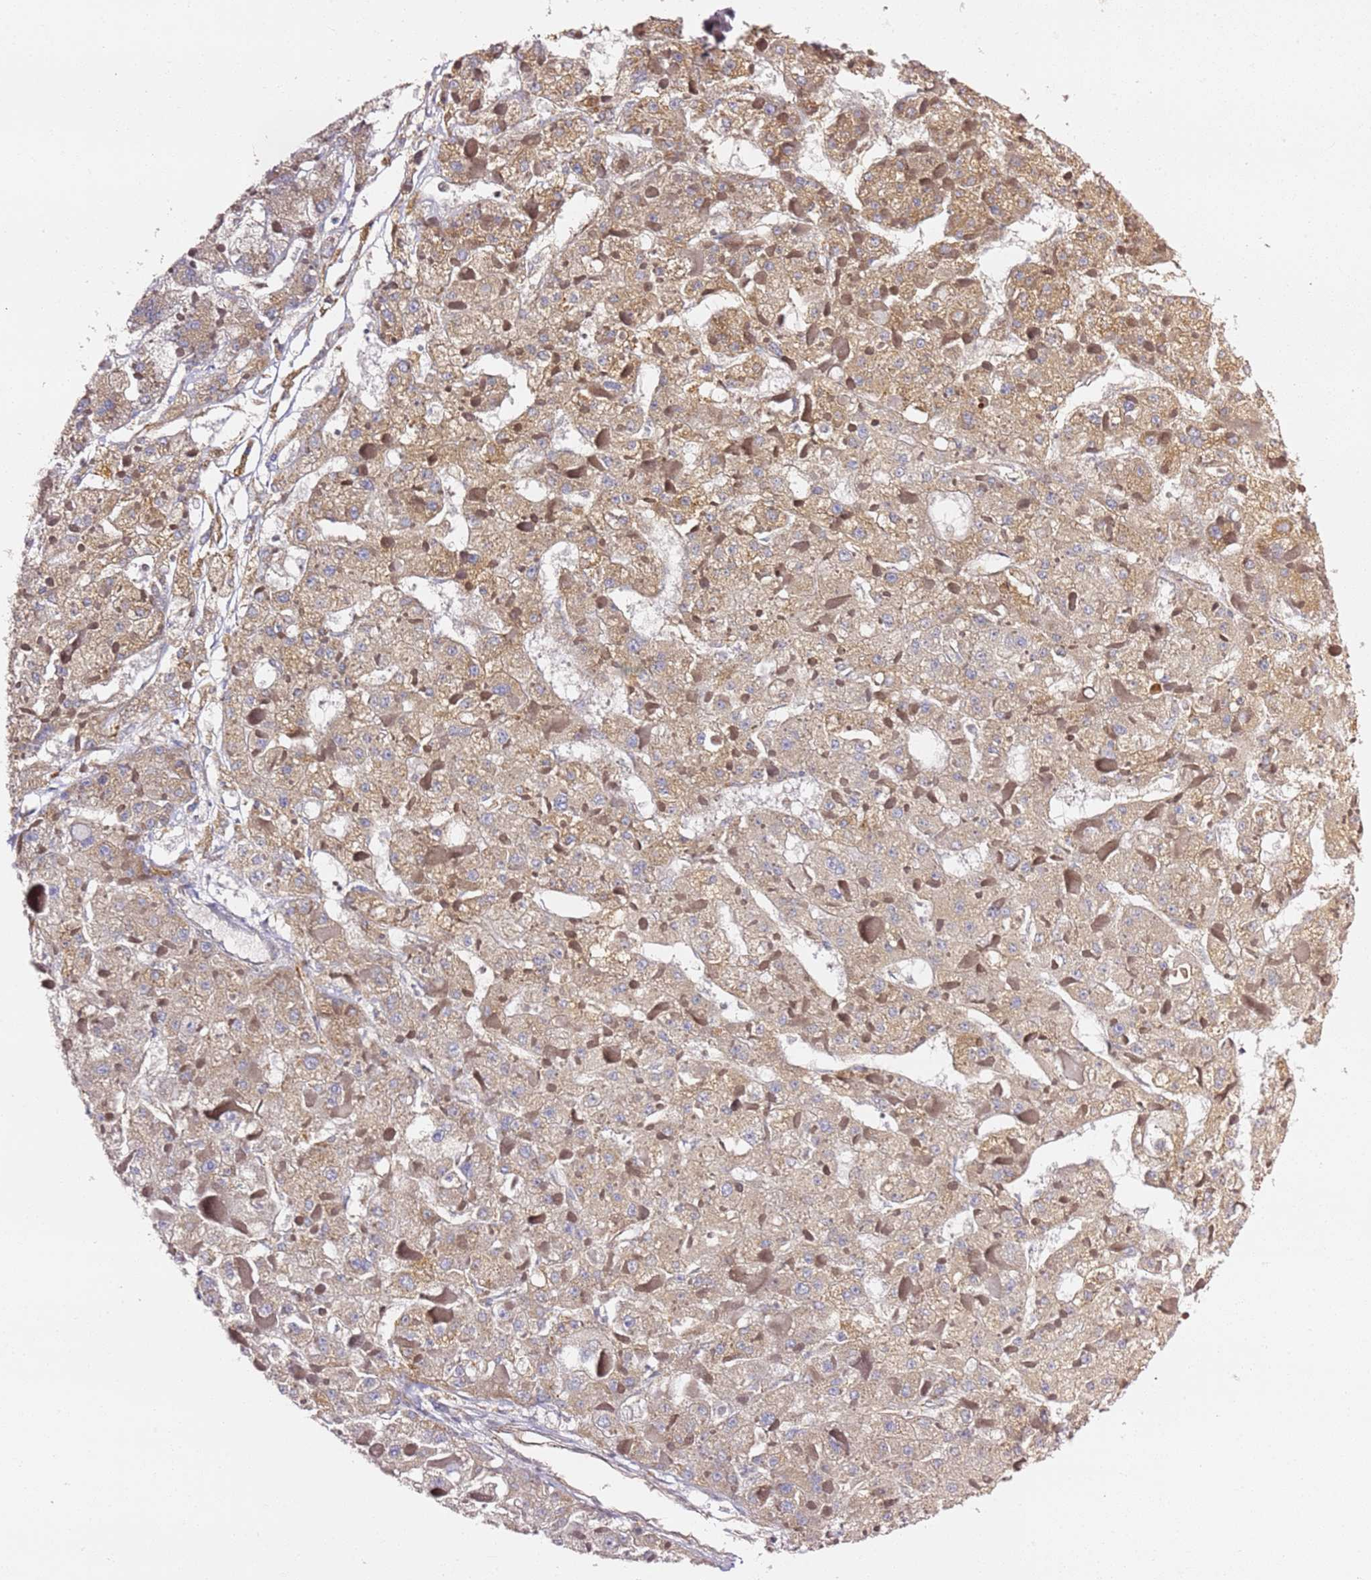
{"staining": {"intensity": "weak", "quantity": "<25%", "location": "cytoplasmic/membranous"}, "tissue": "liver cancer", "cell_type": "Tumor cells", "image_type": "cancer", "snomed": [{"axis": "morphology", "description": "Carcinoma, Hepatocellular, NOS"}, {"axis": "topography", "description": "Liver"}], "caption": "An image of human liver cancer is negative for staining in tumor cells.", "gene": "KIF7", "patient": {"sex": "female", "age": 73}}